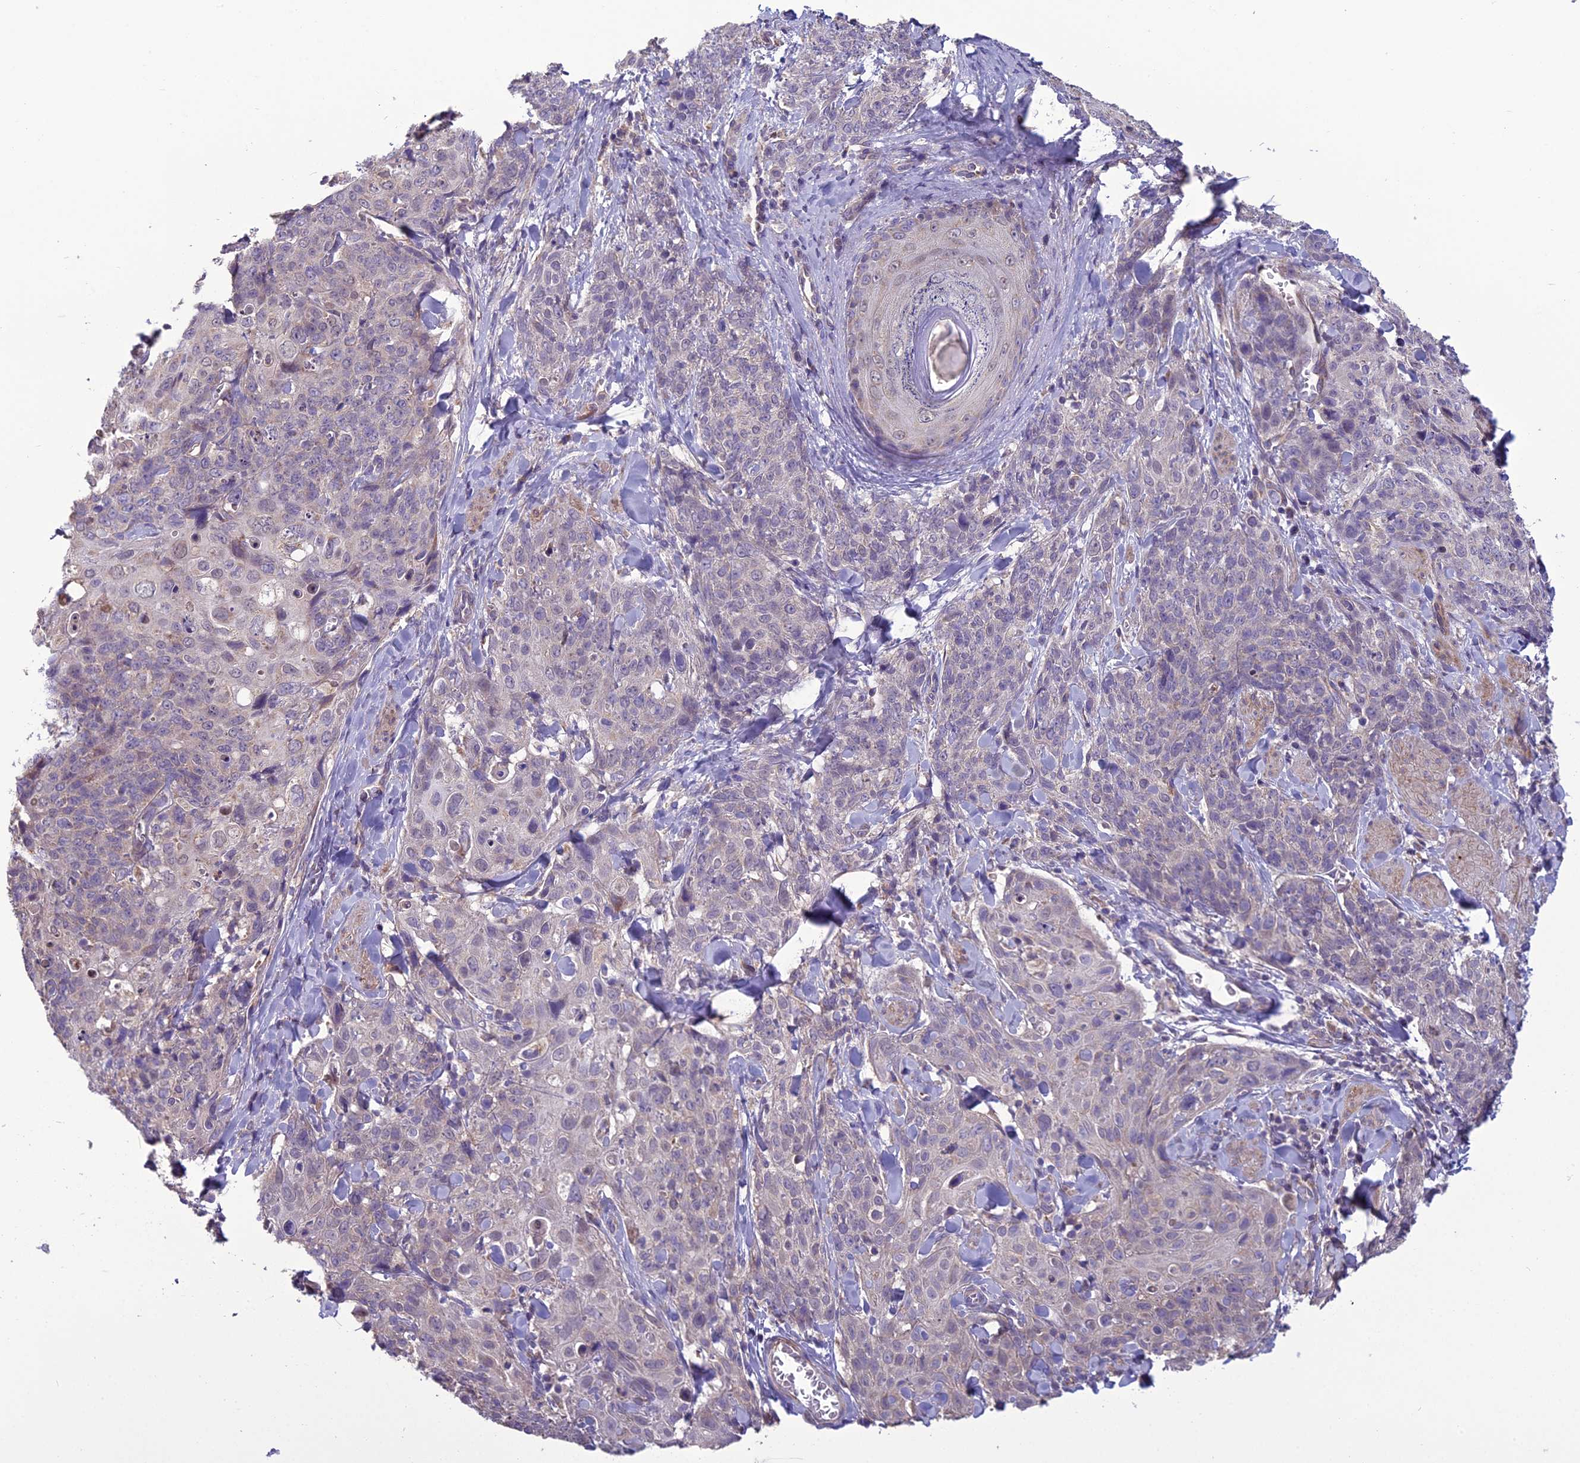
{"staining": {"intensity": "negative", "quantity": "none", "location": "none"}, "tissue": "skin cancer", "cell_type": "Tumor cells", "image_type": "cancer", "snomed": [{"axis": "morphology", "description": "Squamous cell carcinoma, NOS"}, {"axis": "topography", "description": "Skin"}, {"axis": "topography", "description": "Vulva"}], "caption": "Immunohistochemical staining of human skin cancer (squamous cell carcinoma) displays no significant expression in tumor cells. (DAB IHC, high magnification).", "gene": "DUS2", "patient": {"sex": "female", "age": 85}}